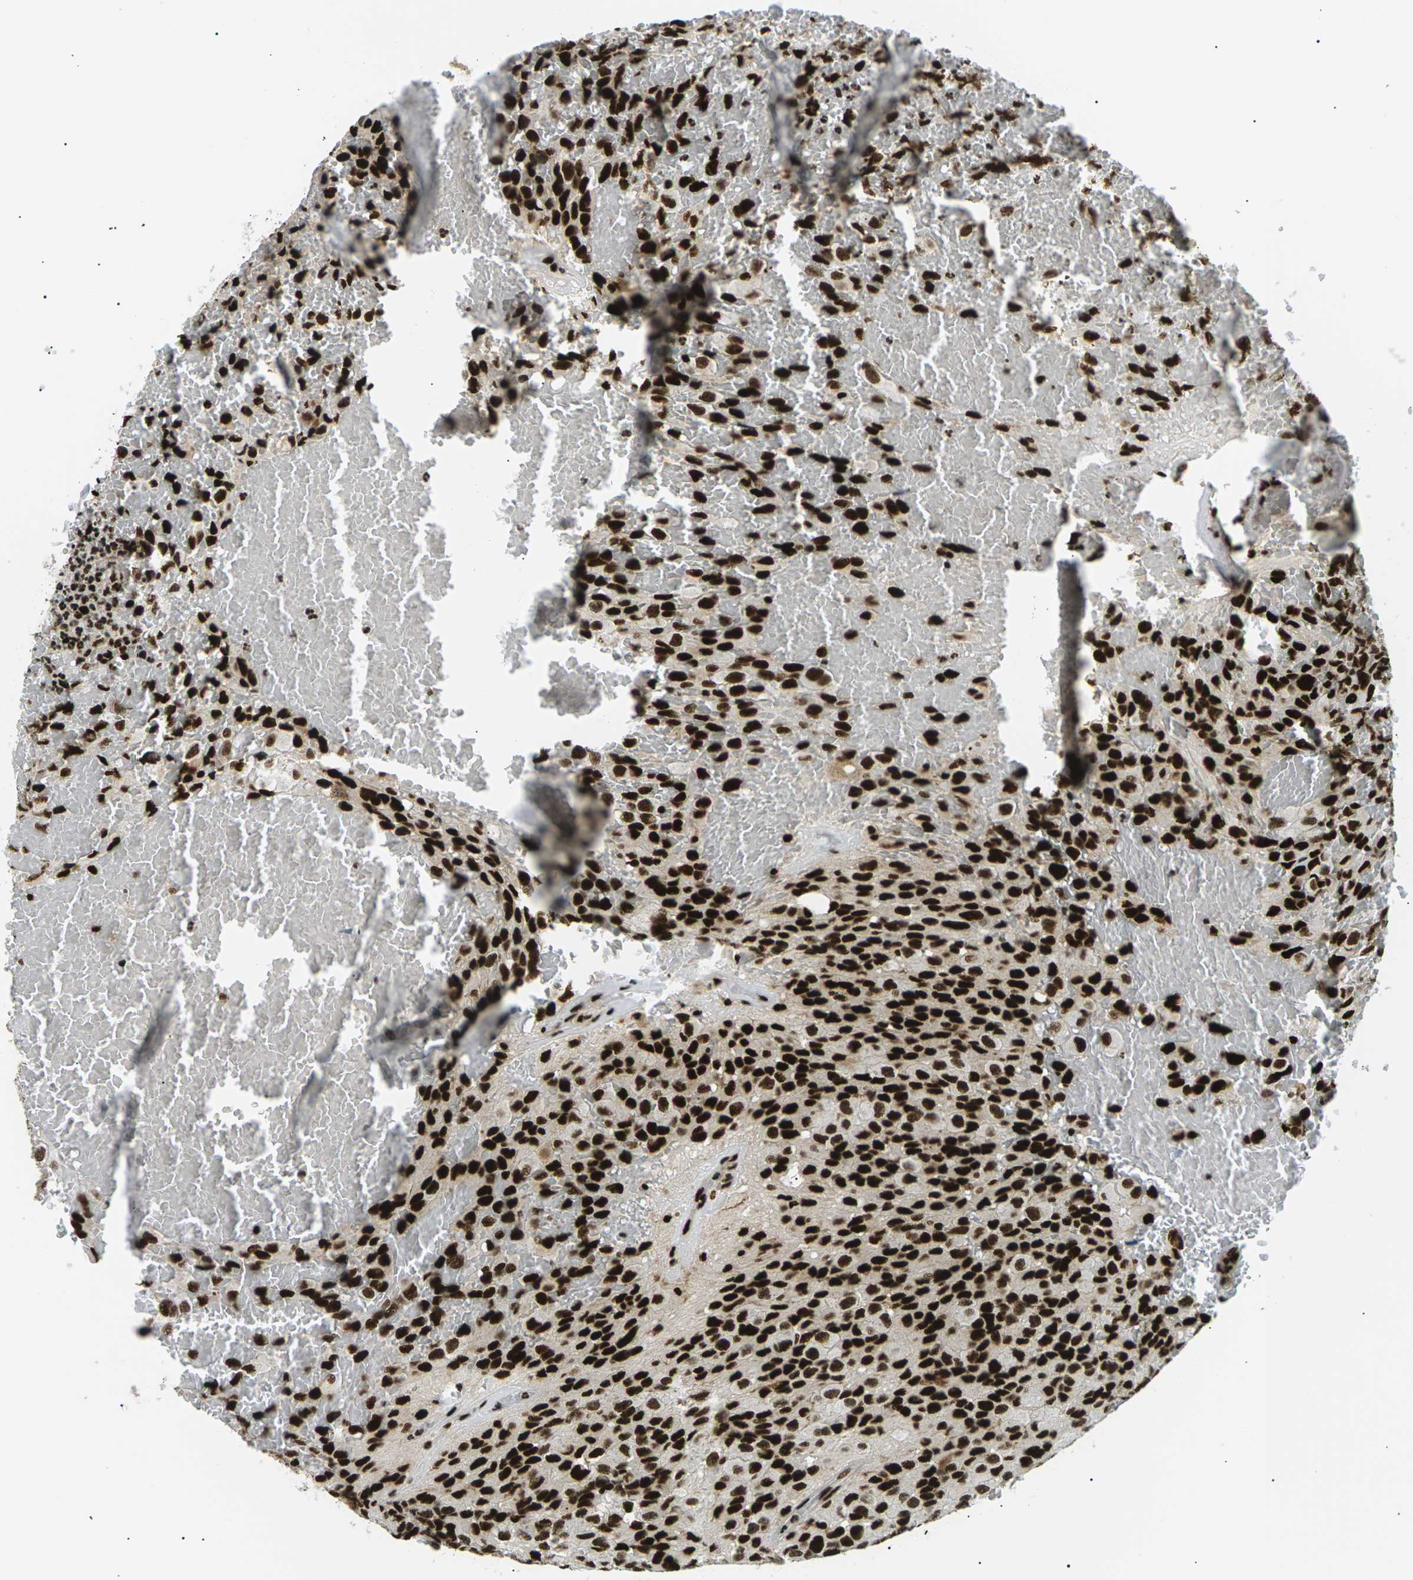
{"staining": {"intensity": "strong", "quantity": ">75%", "location": "nuclear"}, "tissue": "glioma", "cell_type": "Tumor cells", "image_type": "cancer", "snomed": [{"axis": "morphology", "description": "Glioma, malignant, High grade"}, {"axis": "topography", "description": "Brain"}], "caption": "Strong nuclear staining is identified in about >75% of tumor cells in malignant high-grade glioma.", "gene": "RPA2", "patient": {"sex": "male", "age": 32}}